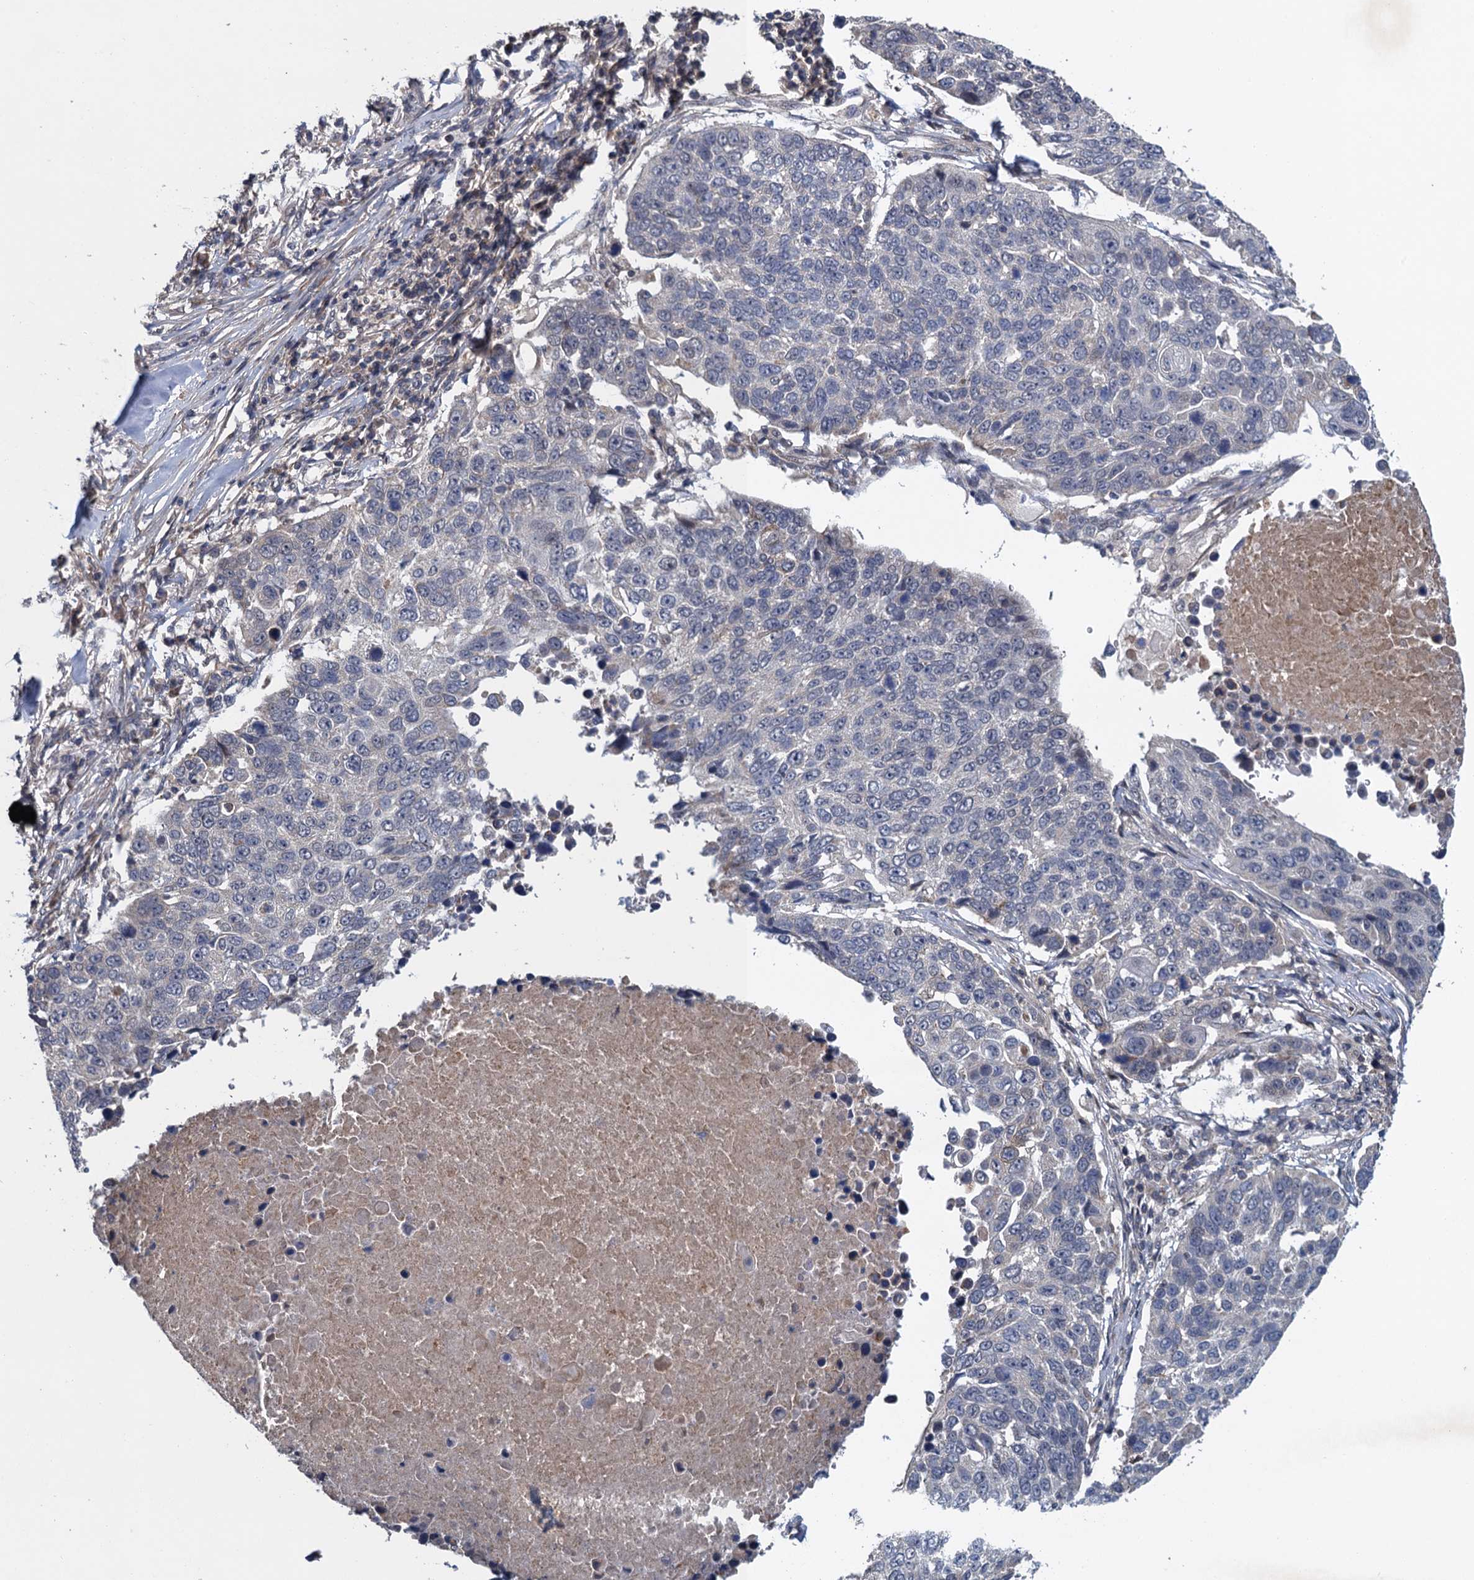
{"staining": {"intensity": "negative", "quantity": "none", "location": "none"}, "tissue": "lung cancer", "cell_type": "Tumor cells", "image_type": "cancer", "snomed": [{"axis": "morphology", "description": "Squamous cell carcinoma, NOS"}, {"axis": "topography", "description": "Lung"}], "caption": "IHC histopathology image of neoplastic tissue: human squamous cell carcinoma (lung) stained with DAB demonstrates no significant protein positivity in tumor cells.", "gene": "MDM1", "patient": {"sex": "male", "age": 66}}